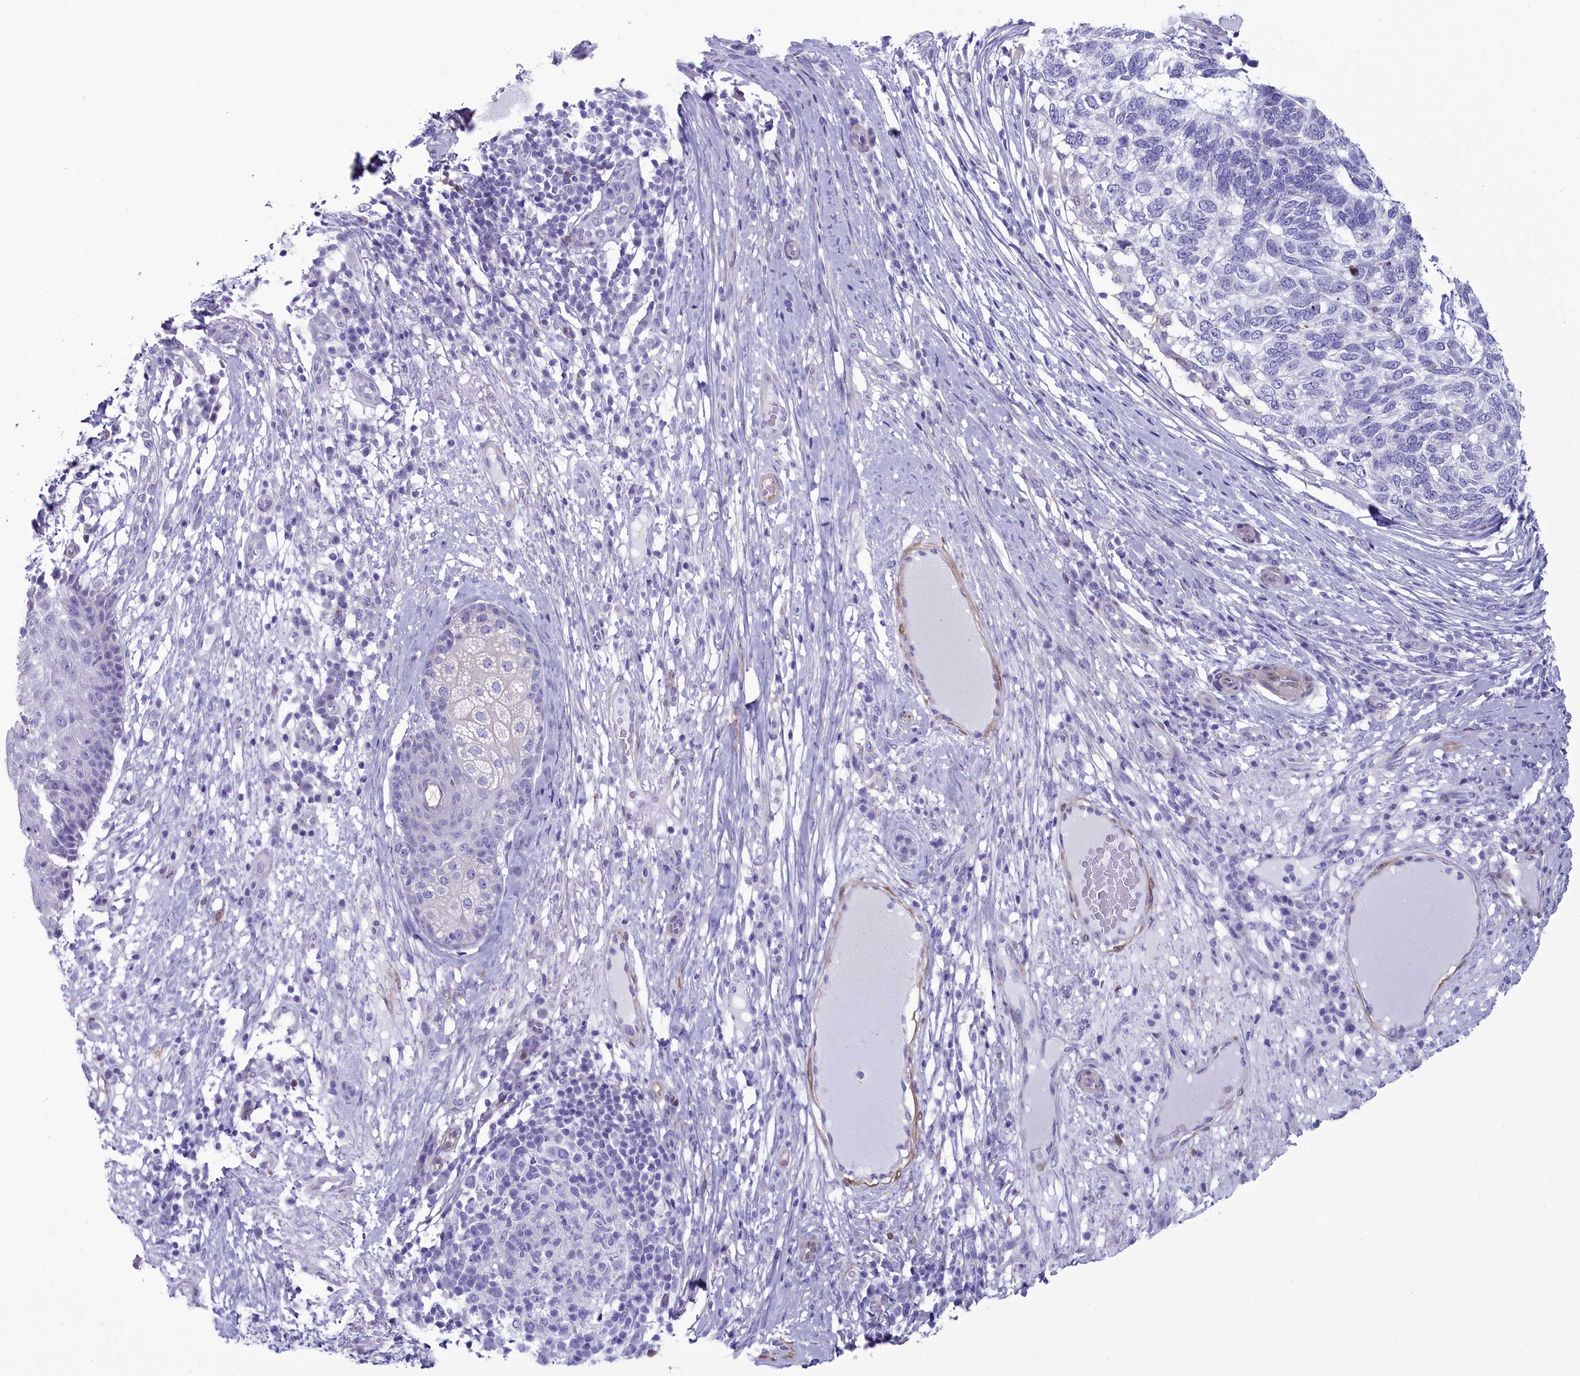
{"staining": {"intensity": "negative", "quantity": "none", "location": "none"}, "tissue": "skin cancer", "cell_type": "Tumor cells", "image_type": "cancer", "snomed": [{"axis": "morphology", "description": "Basal cell carcinoma"}, {"axis": "topography", "description": "Skin"}], "caption": "Tumor cells are negative for brown protein staining in skin basal cell carcinoma.", "gene": "PPP1R14A", "patient": {"sex": "female", "age": 65}}